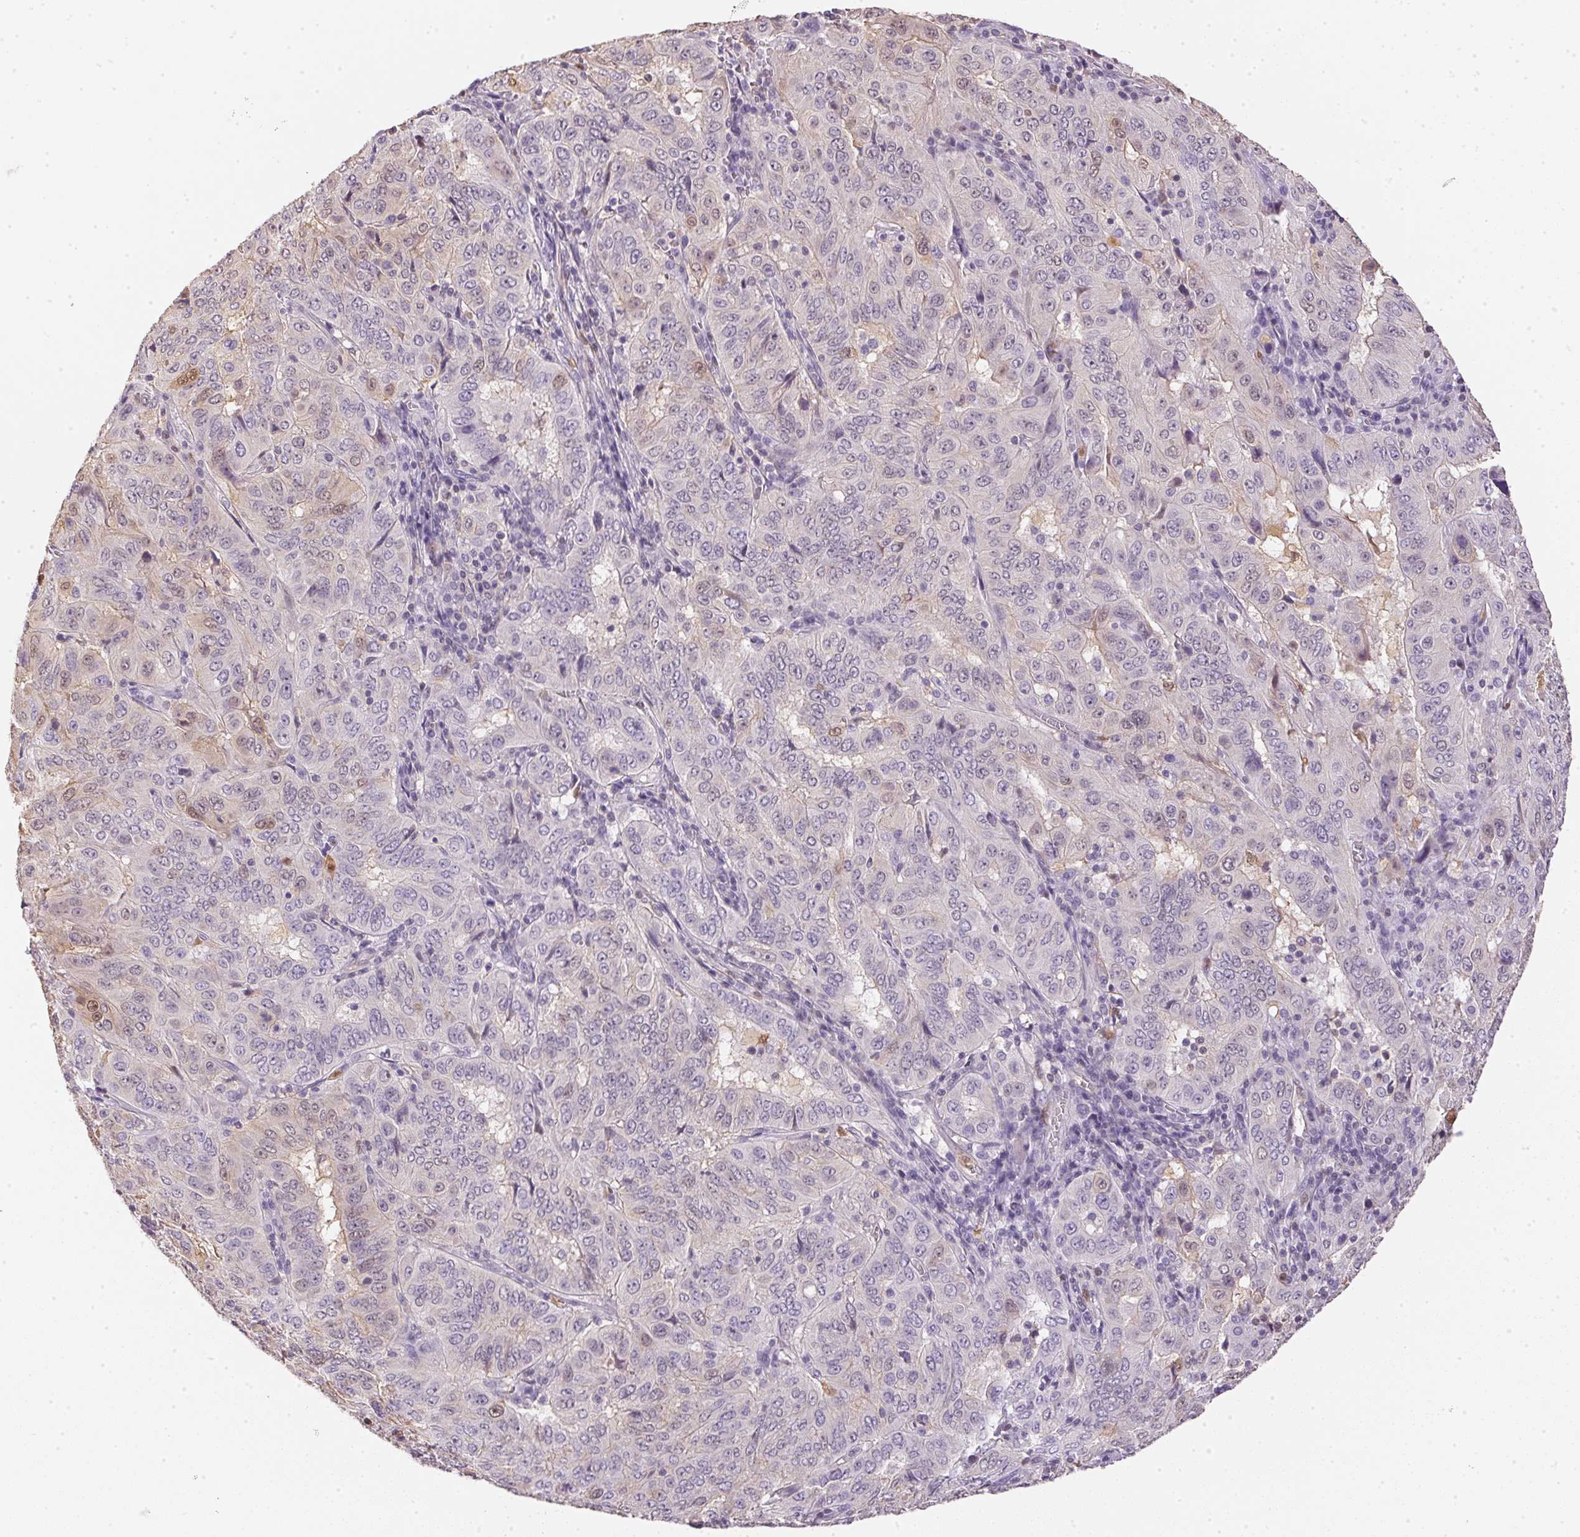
{"staining": {"intensity": "weak", "quantity": "<25%", "location": "nuclear"}, "tissue": "pancreatic cancer", "cell_type": "Tumor cells", "image_type": "cancer", "snomed": [{"axis": "morphology", "description": "Adenocarcinoma, NOS"}, {"axis": "topography", "description": "Pancreas"}], "caption": "Immunohistochemistry histopathology image of human adenocarcinoma (pancreatic) stained for a protein (brown), which demonstrates no expression in tumor cells. (DAB (3,3'-diaminobenzidine) IHC visualized using brightfield microscopy, high magnification).", "gene": "S100A3", "patient": {"sex": "male", "age": 63}}